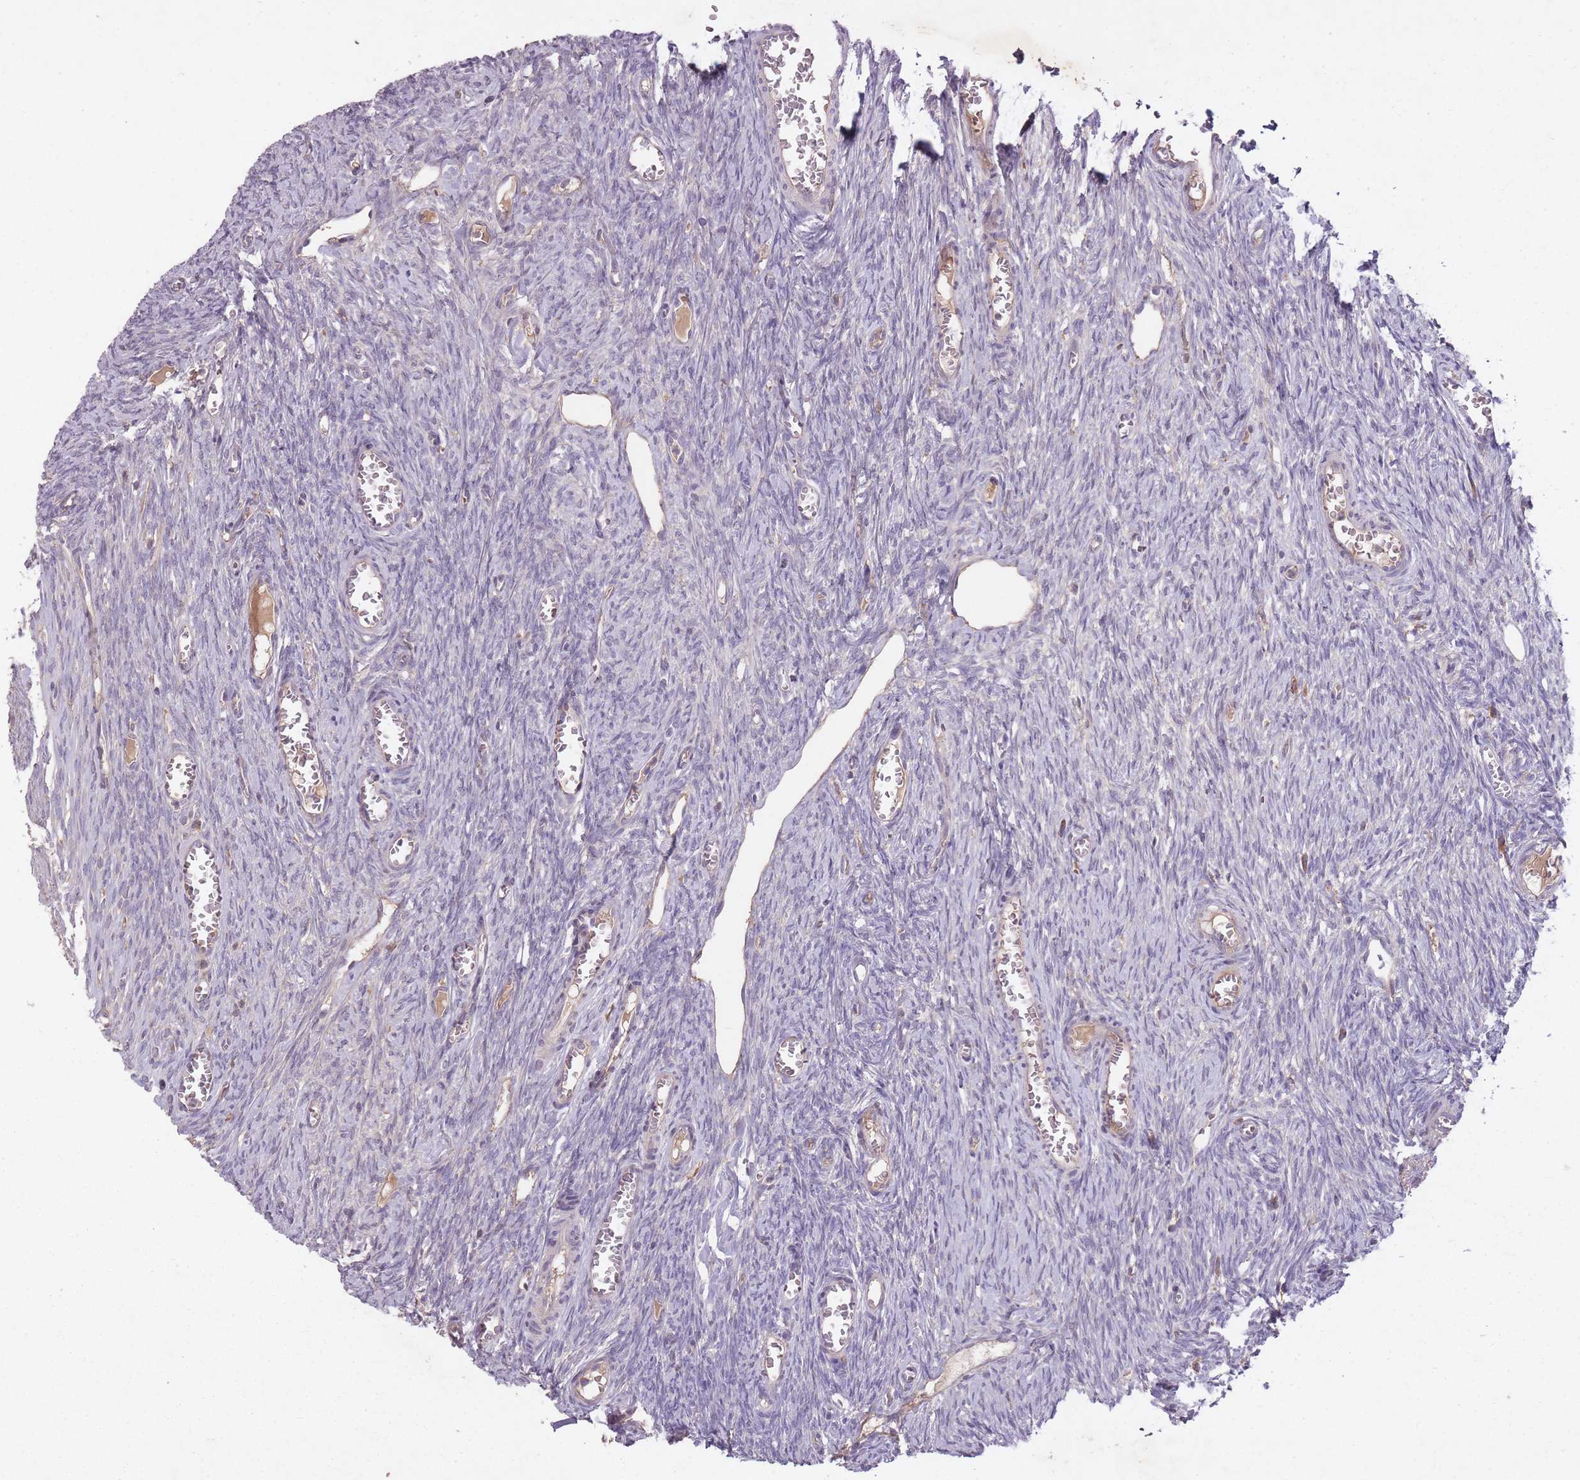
{"staining": {"intensity": "negative", "quantity": "none", "location": "none"}, "tissue": "ovary", "cell_type": "Follicle cells", "image_type": "normal", "snomed": [{"axis": "morphology", "description": "Normal tissue, NOS"}, {"axis": "topography", "description": "Ovary"}], "caption": "Micrograph shows no protein positivity in follicle cells of benign ovary. The staining was performed using DAB (3,3'-diaminobenzidine) to visualize the protein expression in brown, while the nuclei were stained in blue with hematoxylin (Magnification: 20x).", "gene": "OR2V1", "patient": {"sex": "female", "age": 44}}